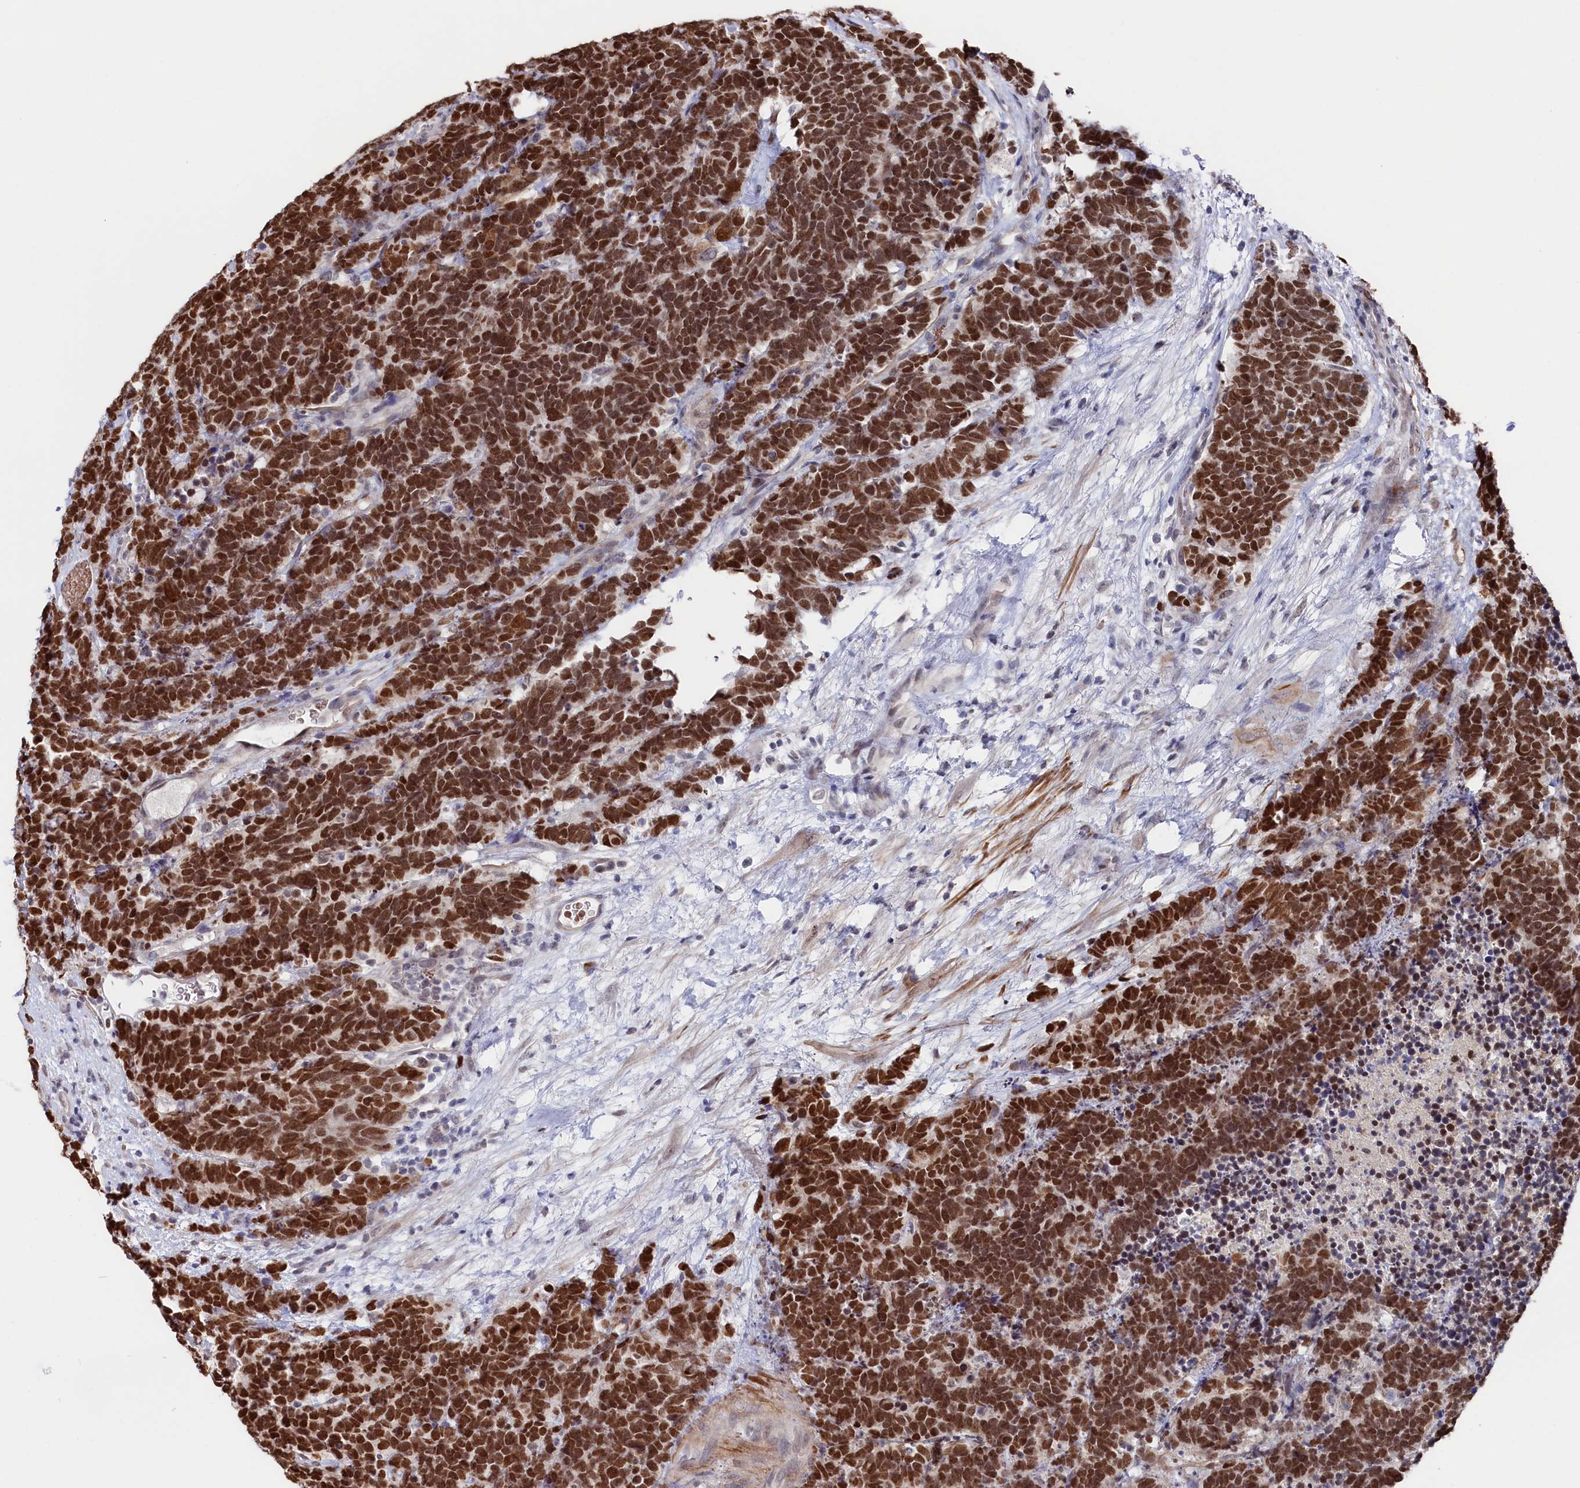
{"staining": {"intensity": "strong", "quantity": ">75%", "location": "nuclear"}, "tissue": "carcinoid", "cell_type": "Tumor cells", "image_type": "cancer", "snomed": [{"axis": "morphology", "description": "Carcinoma, NOS"}, {"axis": "morphology", "description": "Carcinoid, malignant, NOS"}, {"axis": "topography", "description": "Urinary bladder"}], "caption": "Immunohistochemical staining of human malignant carcinoid demonstrates high levels of strong nuclear protein positivity in about >75% of tumor cells.", "gene": "TIGD4", "patient": {"sex": "male", "age": 57}}